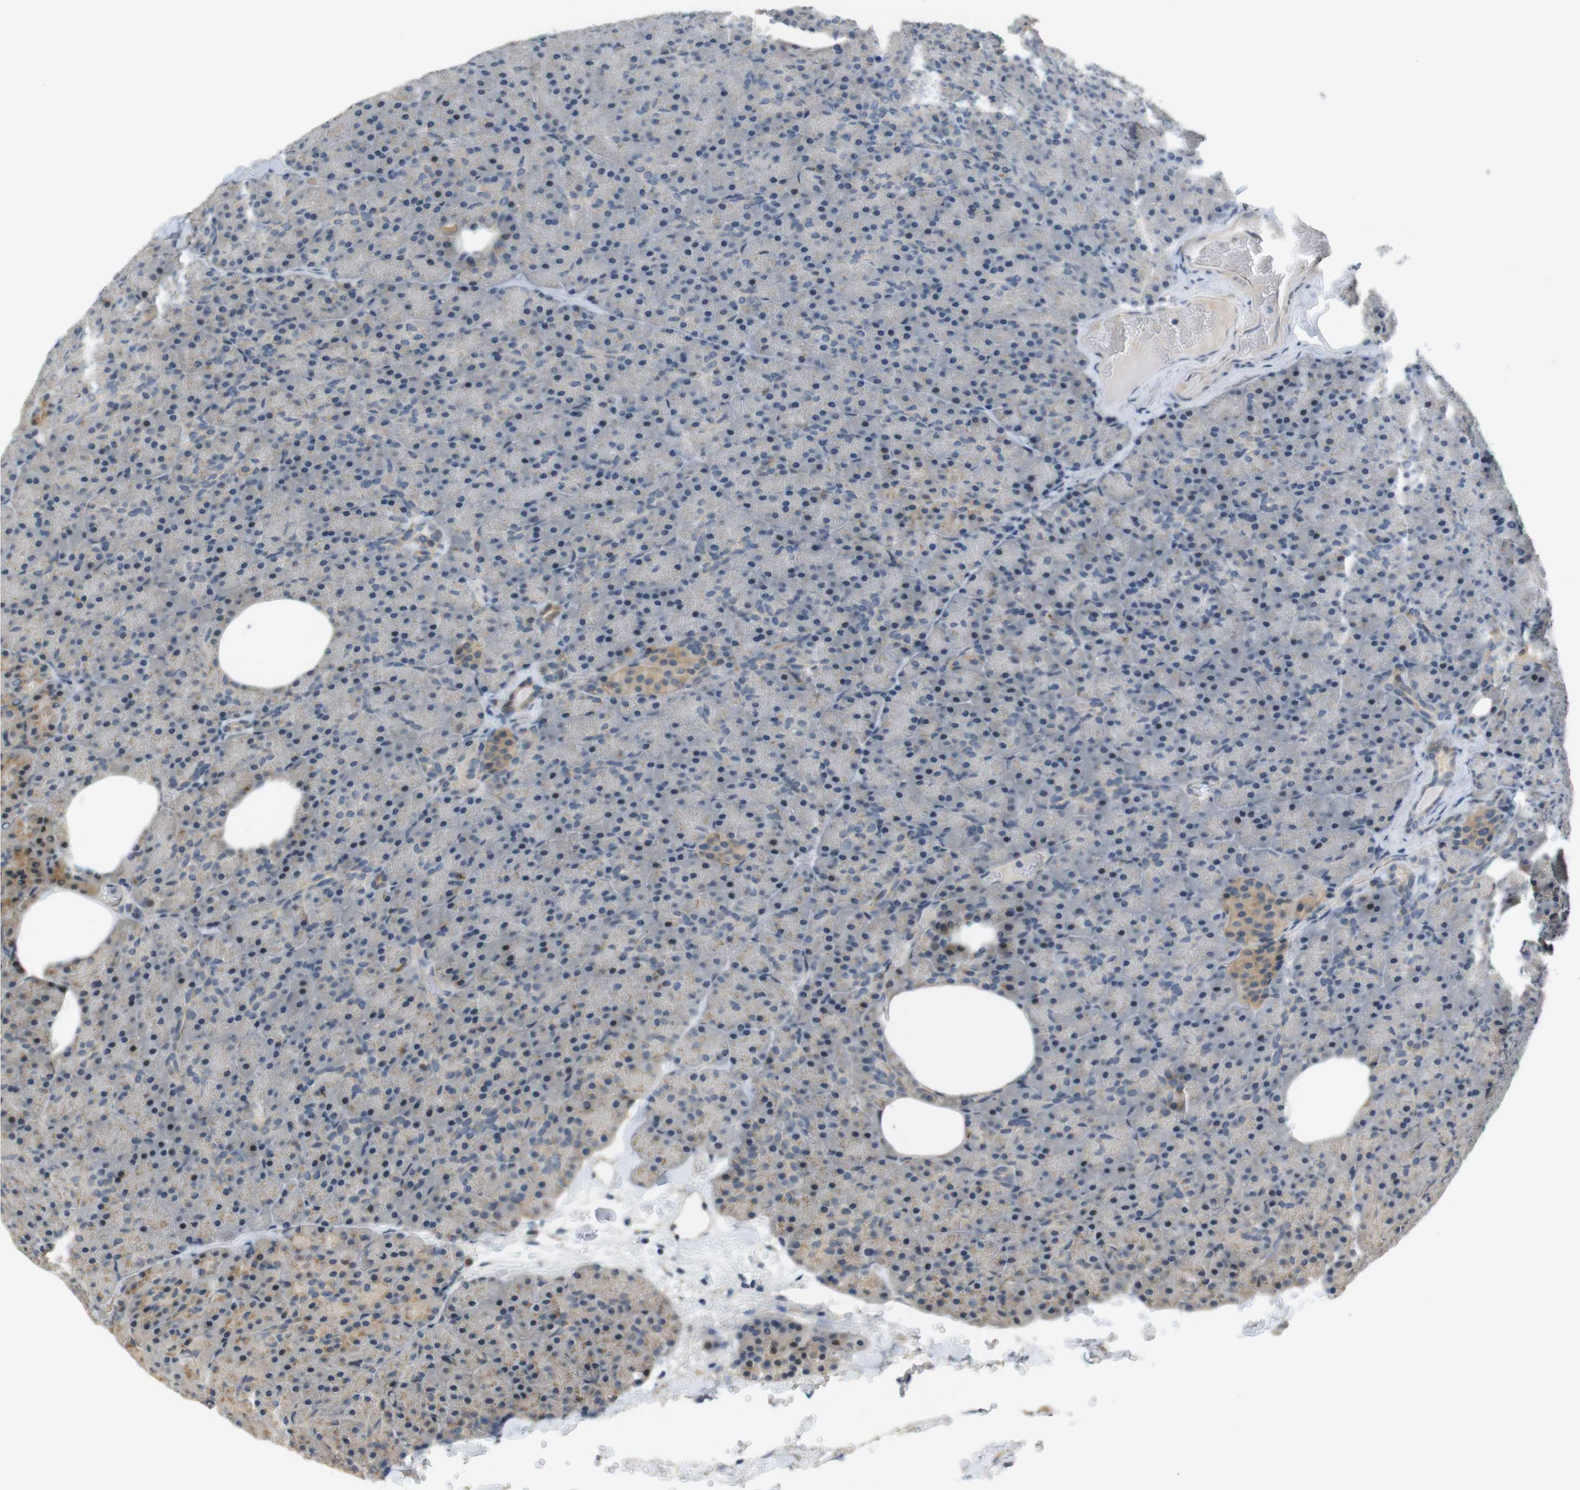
{"staining": {"intensity": "weak", "quantity": "25%-75%", "location": "cytoplasmic/membranous"}, "tissue": "pancreas", "cell_type": "Exocrine glandular cells", "image_type": "normal", "snomed": [{"axis": "morphology", "description": "Normal tissue, NOS"}, {"axis": "topography", "description": "Pancreas"}], "caption": "High-magnification brightfield microscopy of normal pancreas stained with DAB (brown) and counterstained with hematoxylin (blue). exocrine glandular cells exhibit weak cytoplasmic/membranous staining is seen in about25%-75% of cells.", "gene": "TSPAN9", "patient": {"sex": "female", "age": 35}}